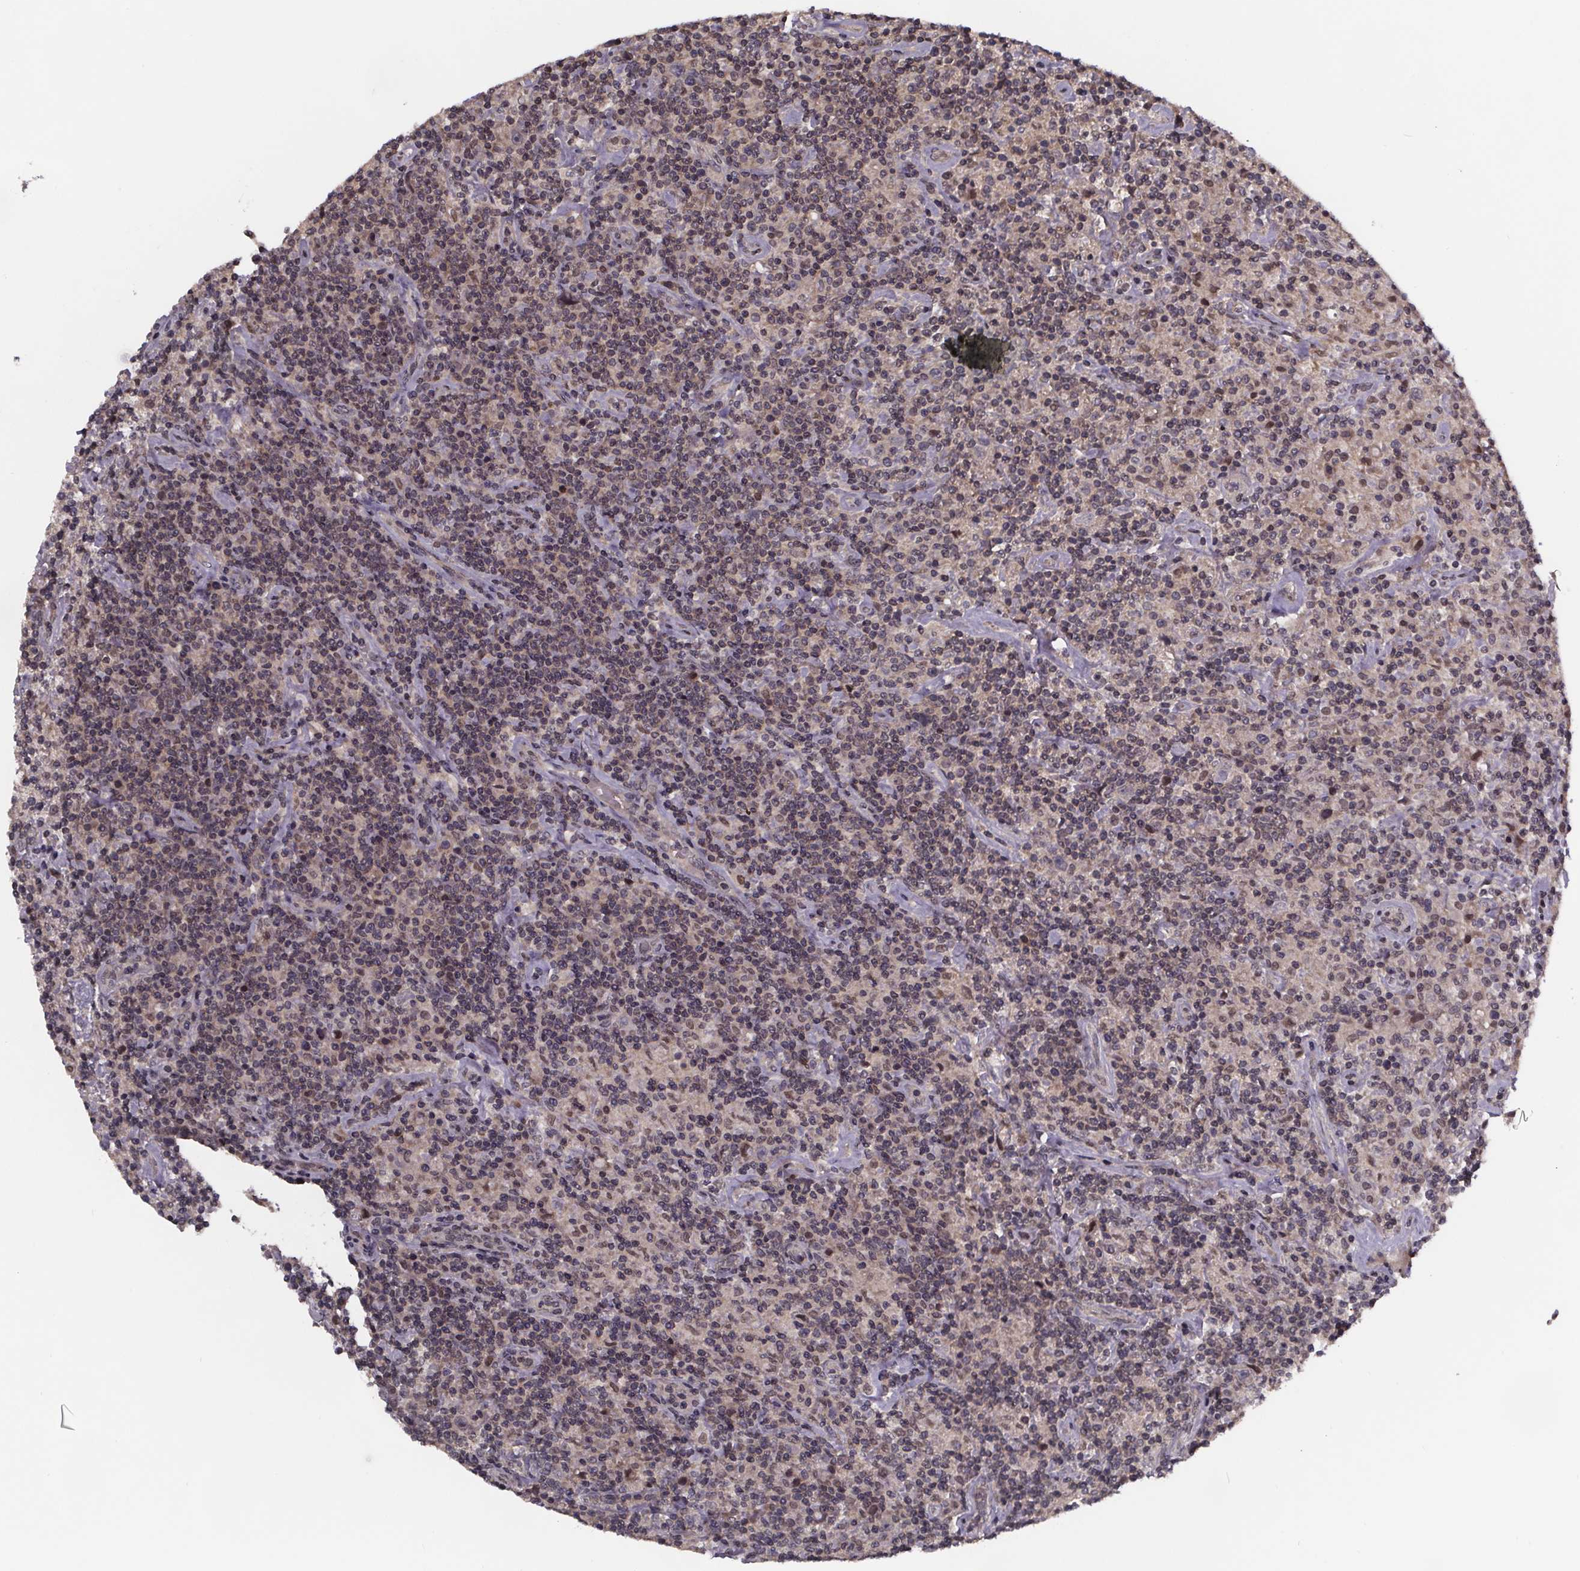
{"staining": {"intensity": "negative", "quantity": "none", "location": "none"}, "tissue": "lymphoma", "cell_type": "Tumor cells", "image_type": "cancer", "snomed": [{"axis": "morphology", "description": "Hodgkin's disease, NOS"}, {"axis": "topography", "description": "Lymph node"}], "caption": "DAB immunohistochemical staining of lymphoma exhibits no significant positivity in tumor cells.", "gene": "FN3KRP", "patient": {"sex": "male", "age": 70}}